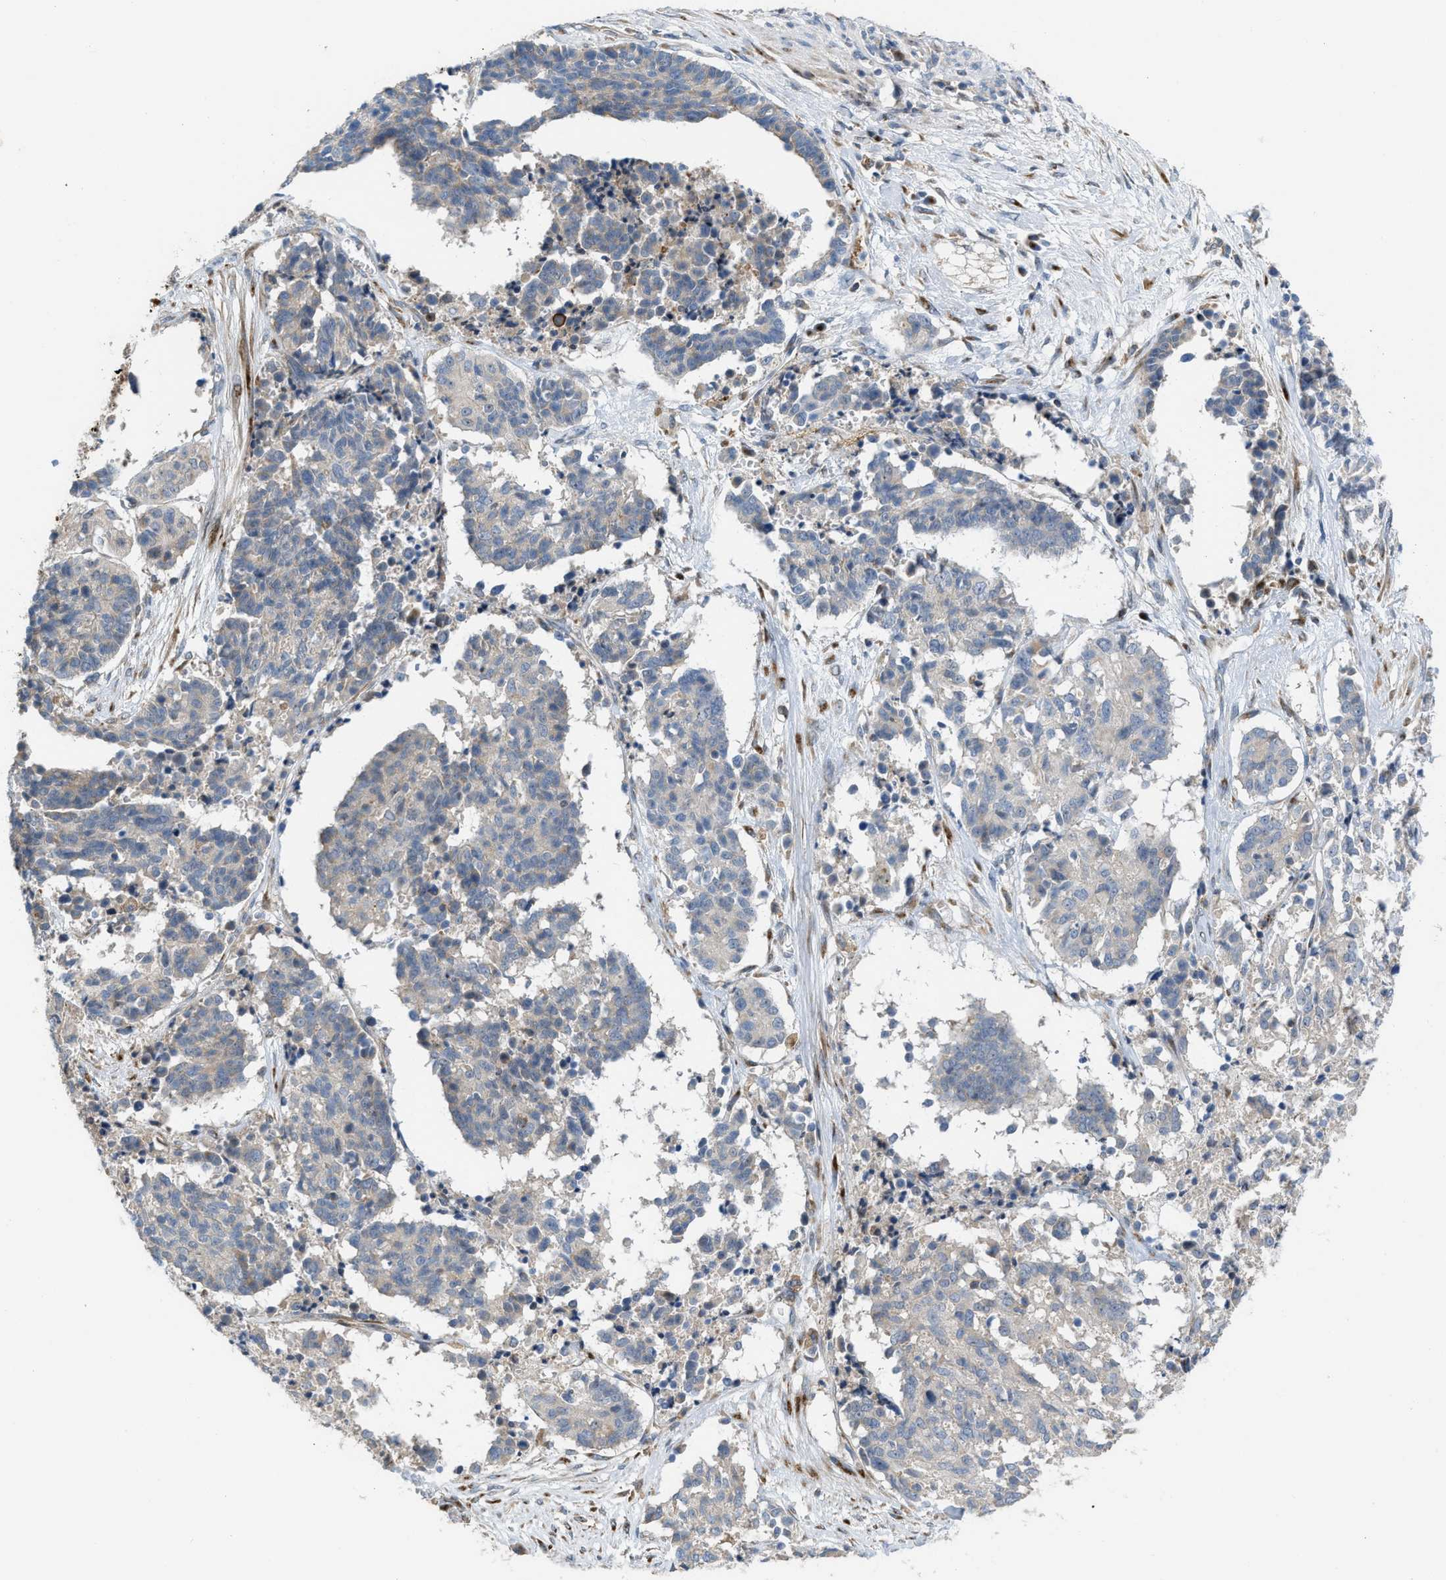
{"staining": {"intensity": "negative", "quantity": "none", "location": "none"}, "tissue": "cervical cancer", "cell_type": "Tumor cells", "image_type": "cancer", "snomed": [{"axis": "morphology", "description": "Squamous cell carcinoma, NOS"}, {"axis": "topography", "description": "Cervix"}], "caption": "The immunohistochemistry photomicrograph has no significant positivity in tumor cells of cervical cancer tissue.", "gene": "DIPK1A", "patient": {"sex": "female", "age": 35}}